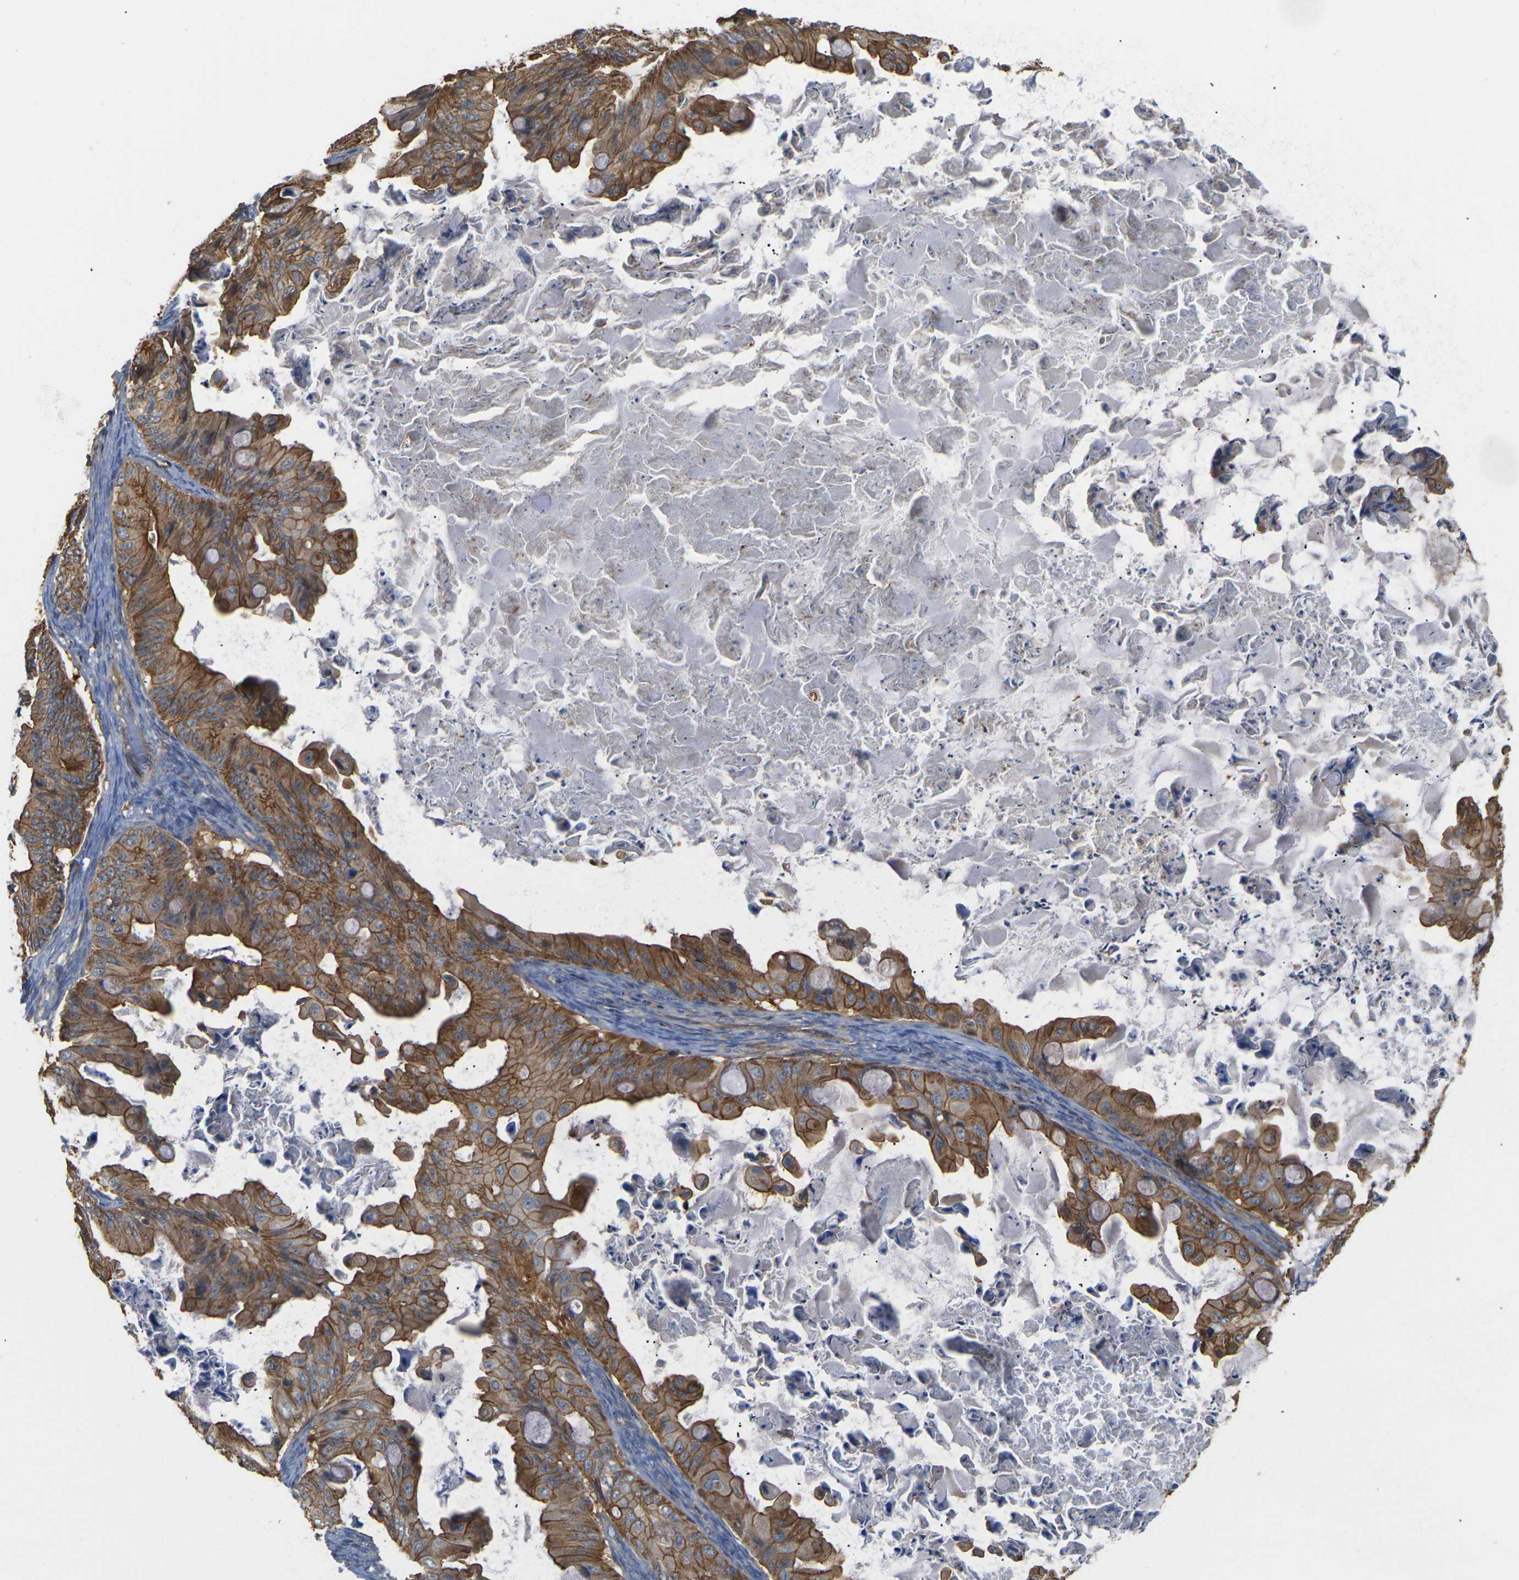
{"staining": {"intensity": "strong", "quantity": ">75%", "location": "cytoplasmic/membranous"}, "tissue": "ovarian cancer", "cell_type": "Tumor cells", "image_type": "cancer", "snomed": [{"axis": "morphology", "description": "Cystadenocarcinoma, mucinous, NOS"}, {"axis": "topography", "description": "Ovary"}], "caption": "This photomicrograph demonstrates immunohistochemistry (IHC) staining of ovarian cancer, with high strong cytoplasmic/membranous positivity in about >75% of tumor cells.", "gene": "IQGAP1", "patient": {"sex": "female", "age": 37}}